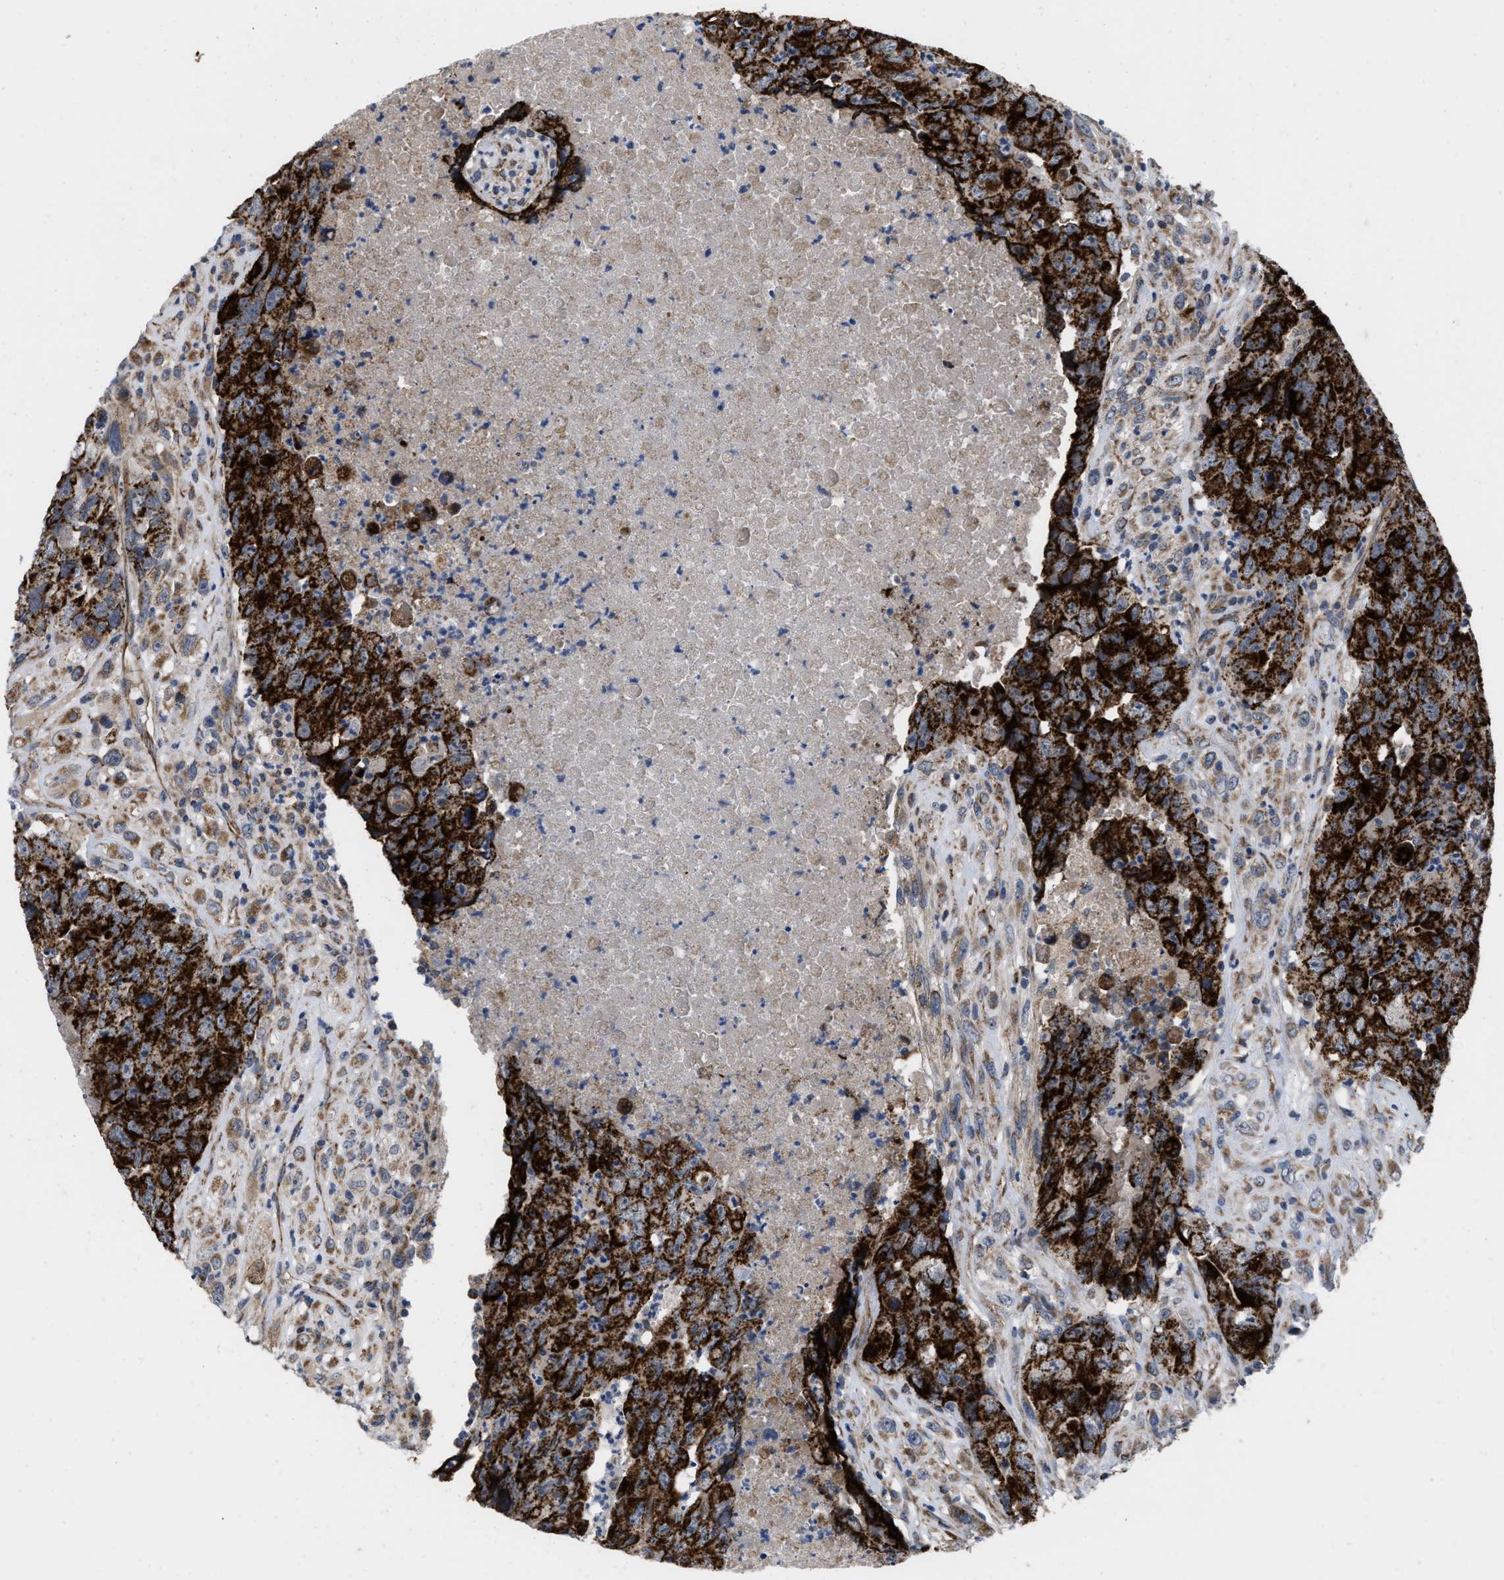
{"staining": {"intensity": "strong", "quantity": ">75%", "location": "cytoplasmic/membranous"}, "tissue": "testis cancer", "cell_type": "Tumor cells", "image_type": "cancer", "snomed": [{"axis": "morphology", "description": "Carcinoma, Embryonal, NOS"}, {"axis": "topography", "description": "Testis"}], "caption": "A micrograph of human testis cancer stained for a protein demonstrates strong cytoplasmic/membranous brown staining in tumor cells.", "gene": "AKAP1", "patient": {"sex": "male", "age": 32}}